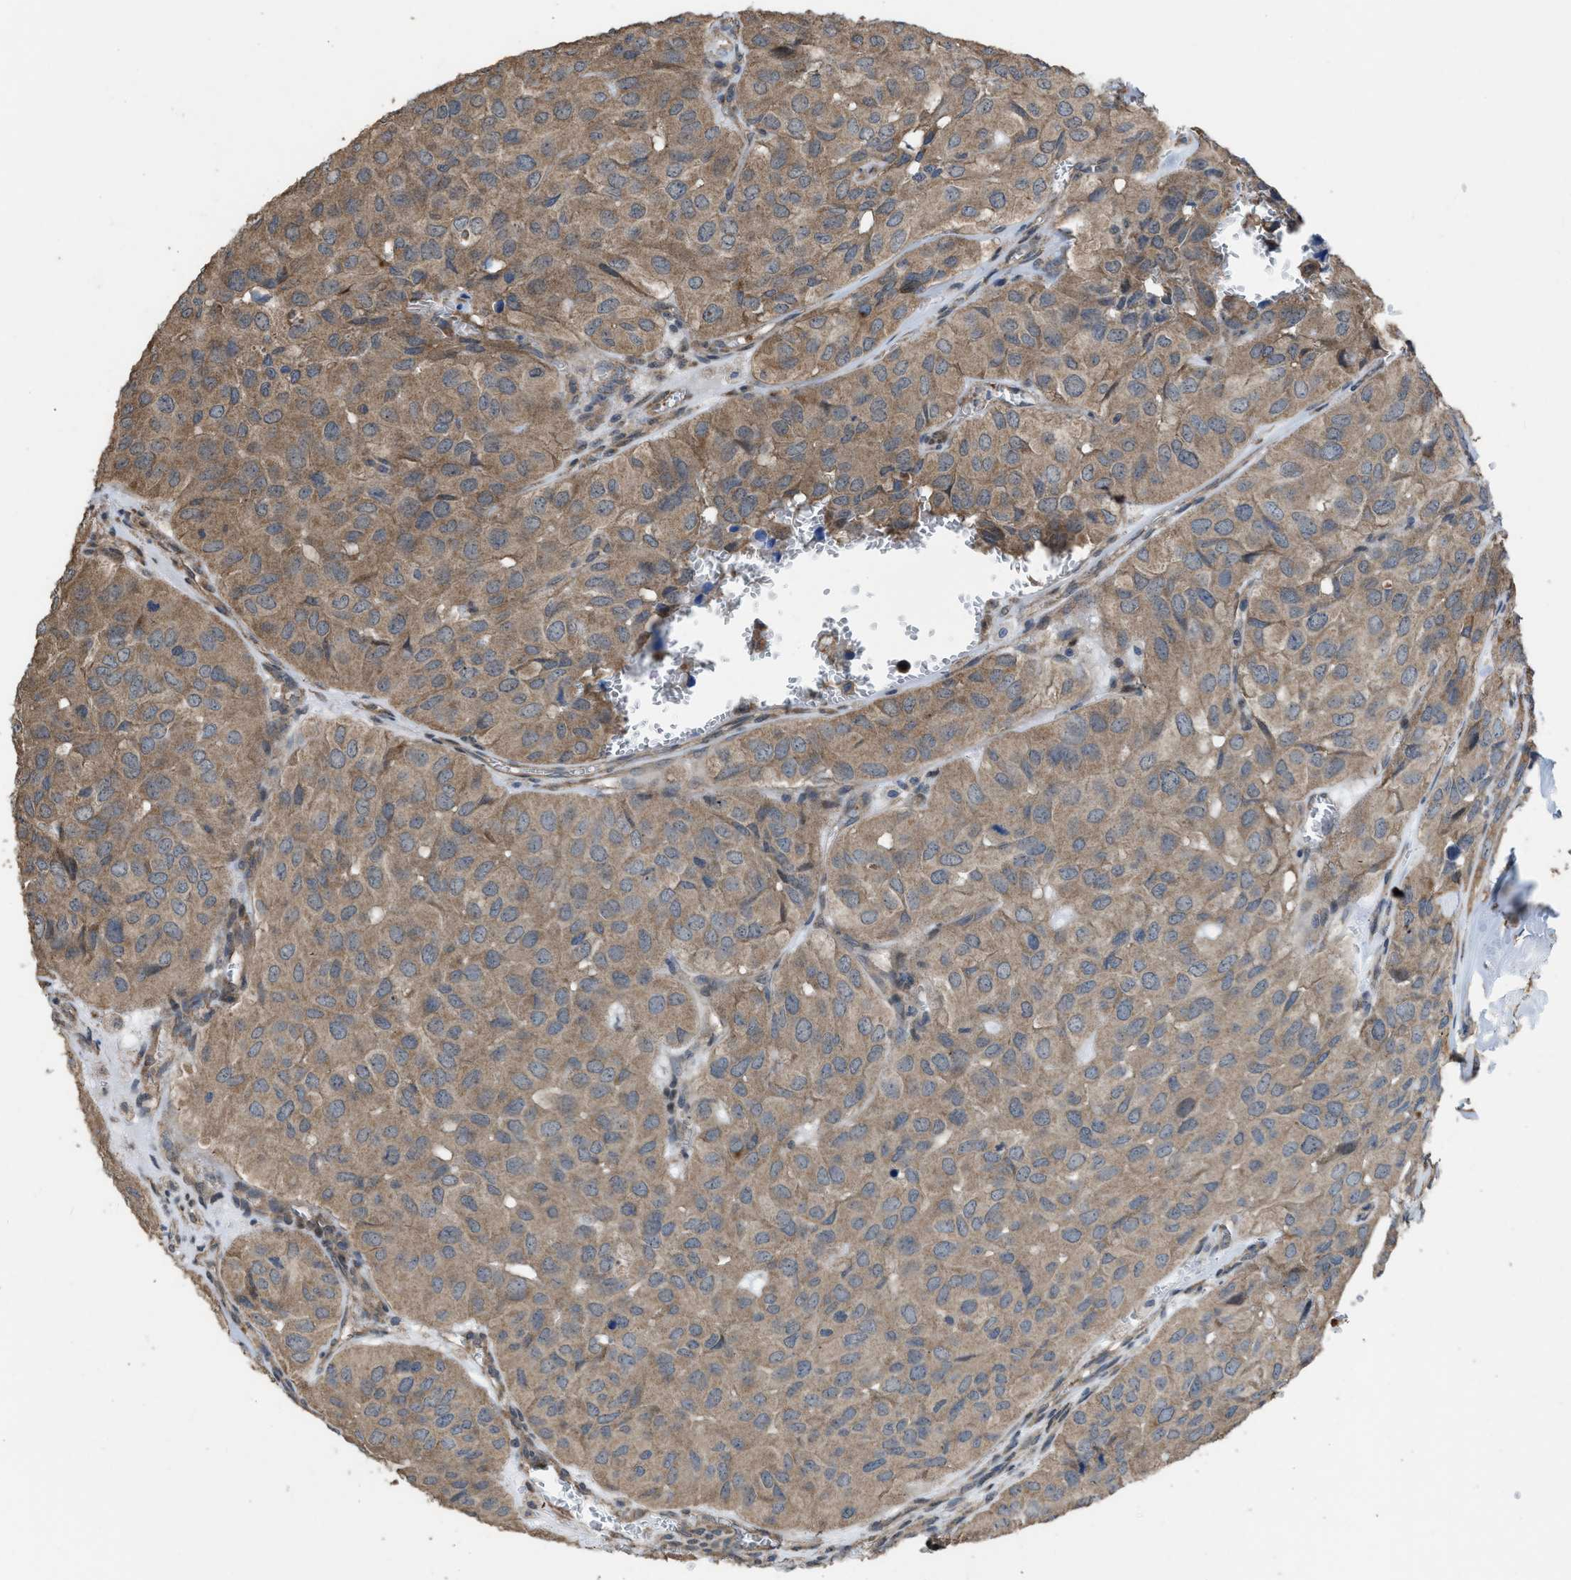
{"staining": {"intensity": "weak", "quantity": "25%-75%", "location": "cytoplasmic/membranous"}, "tissue": "head and neck cancer", "cell_type": "Tumor cells", "image_type": "cancer", "snomed": [{"axis": "morphology", "description": "Adenocarcinoma, NOS"}, {"axis": "topography", "description": "Salivary gland, NOS"}, {"axis": "topography", "description": "Head-Neck"}], "caption": "Immunohistochemical staining of adenocarcinoma (head and neck) shows low levels of weak cytoplasmic/membranous protein expression in approximately 25%-75% of tumor cells.", "gene": "ARL6", "patient": {"sex": "female", "age": 76}}